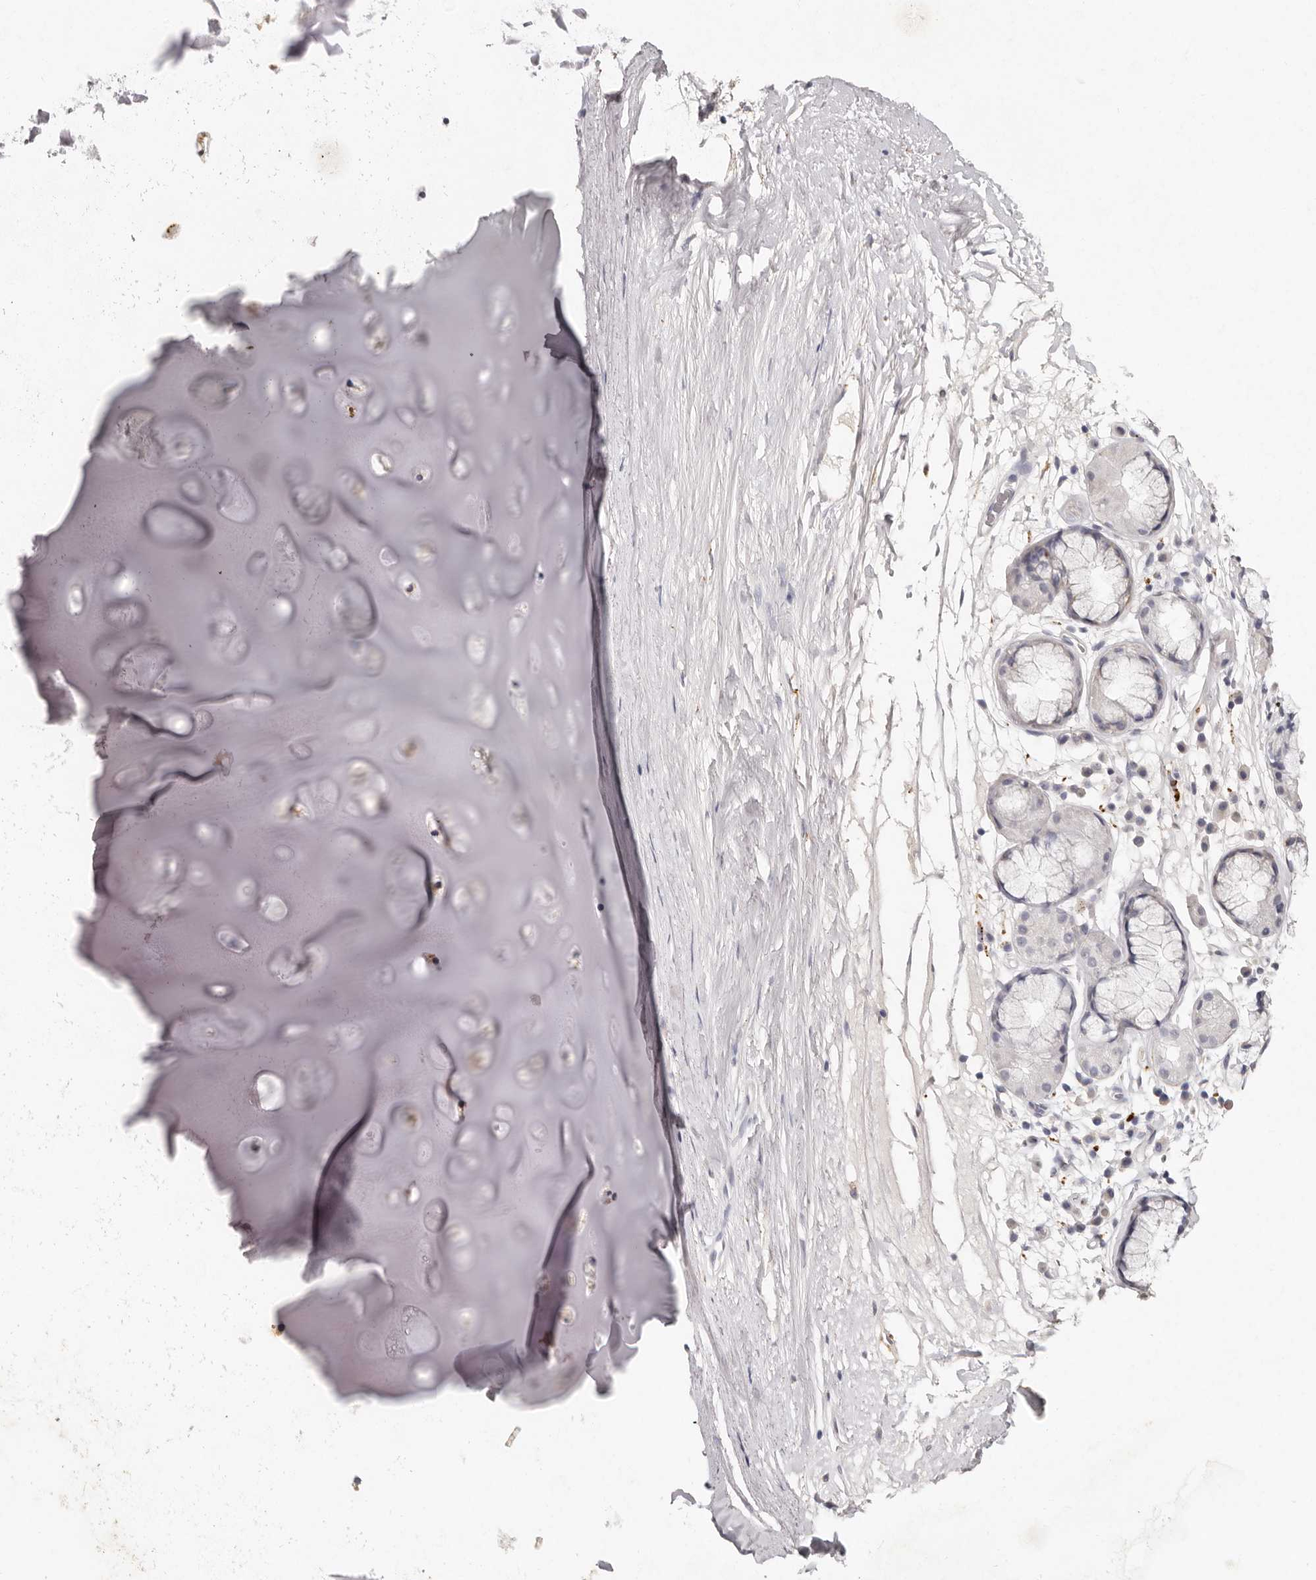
{"staining": {"intensity": "negative", "quantity": "none", "location": "none"}, "tissue": "adipose tissue", "cell_type": "Adipocytes", "image_type": "normal", "snomed": [{"axis": "morphology", "description": "Normal tissue, NOS"}, {"axis": "topography", "description": "Cartilage tissue"}], "caption": "Adipose tissue stained for a protein using immunohistochemistry (IHC) reveals no expression adipocytes.", "gene": "FAM185A", "patient": {"sex": "female", "age": 63}}